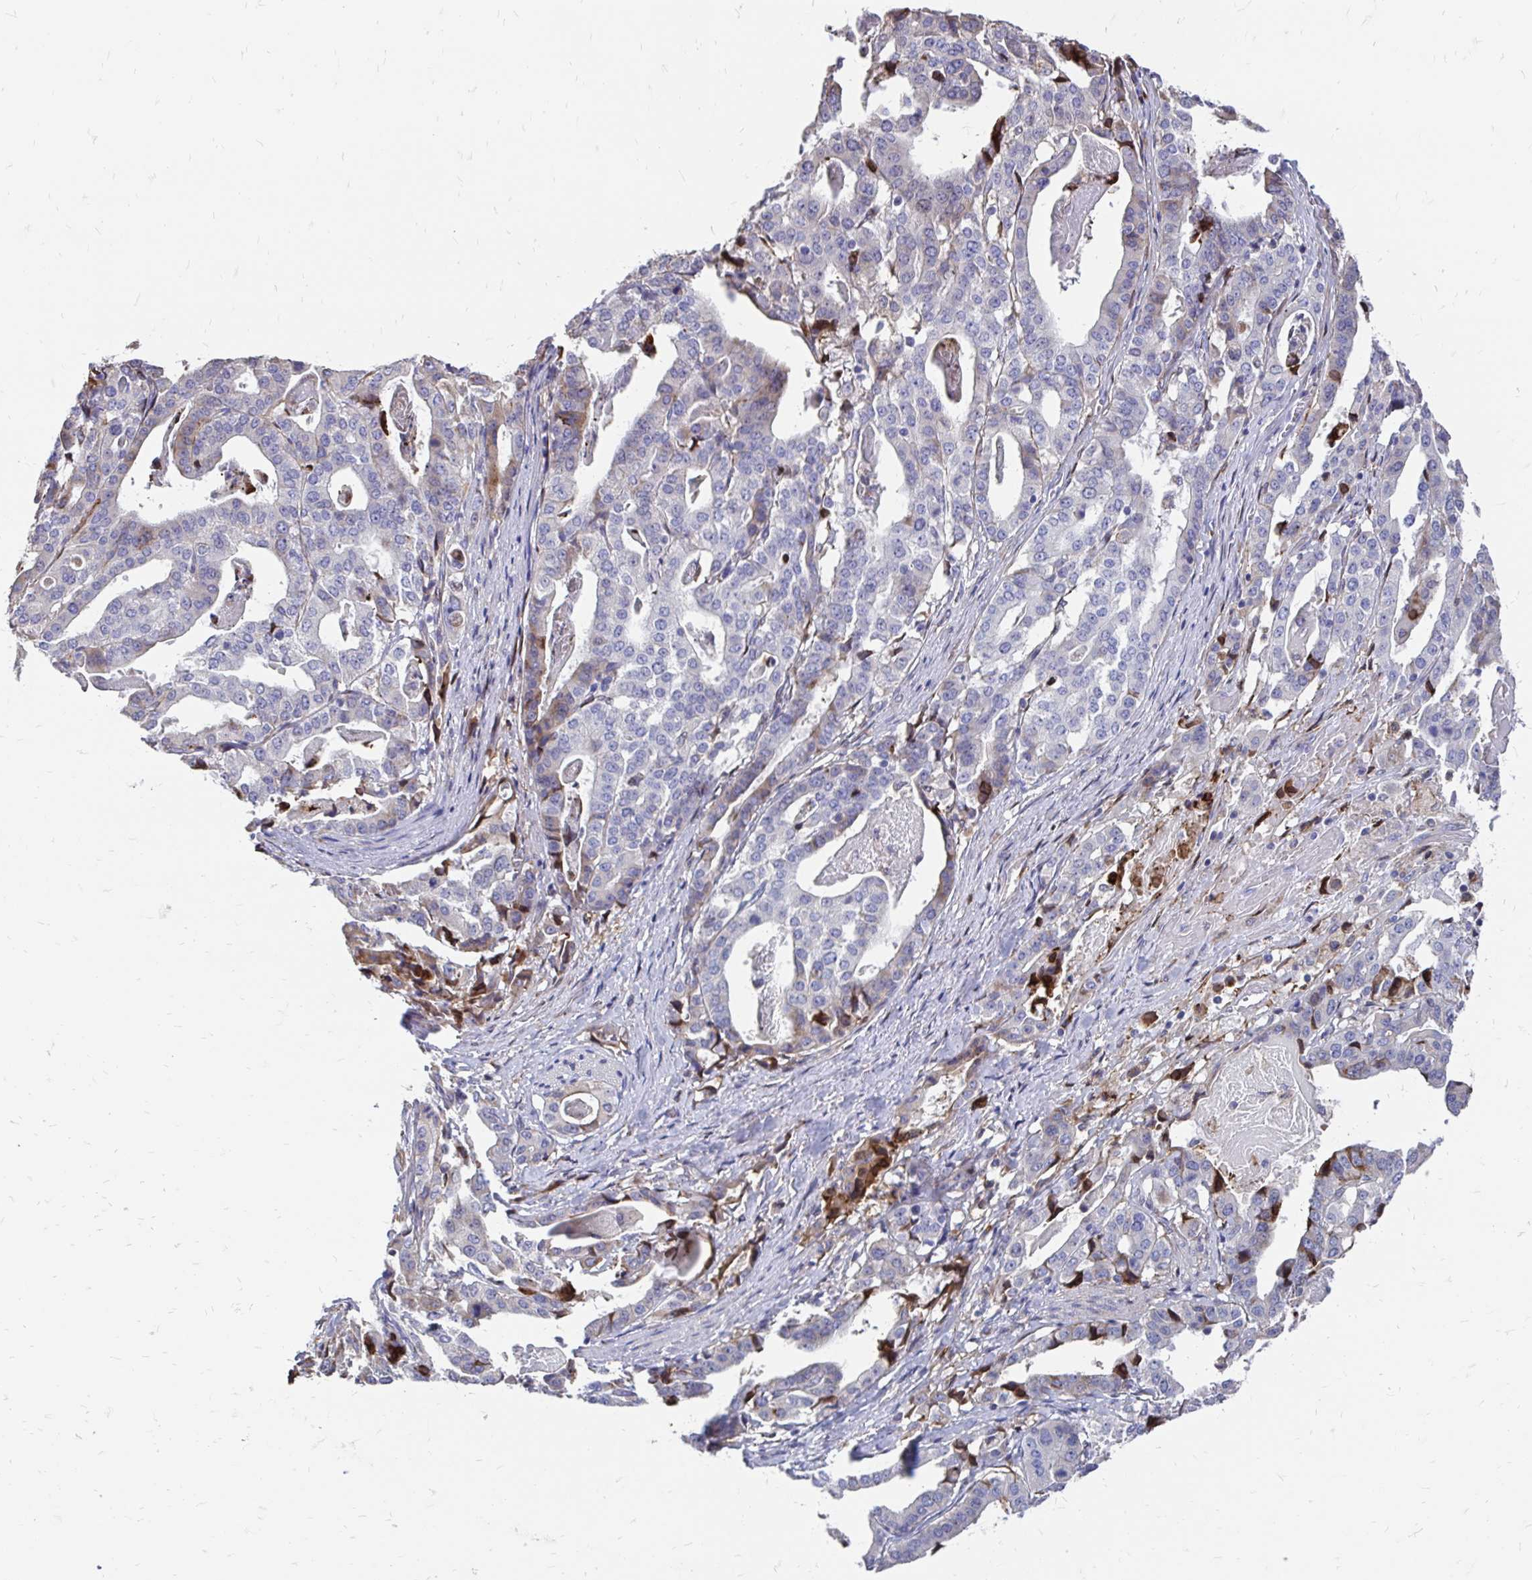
{"staining": {"intensity": "negative", "quantity": "none", "location": "none"}, "tissue": "stomach cancer", "cell_type": "Tumor cells", "image_type": "cancer", "snomed": [{"axis": "morphology", "description": "Adenocarcinoma, NOS"}, {"axis": "topography", "description": "Stomach"}], "caption": "High magnification brightfield microscopy of stomach cancer (adenocarcinoma) stained with DAB (brown) and counterstained with hematoxylin (blue): tumor cells show no significant positivity.", "gene": "CDKL1", "patient": {"sex": "male", "age": 48}}